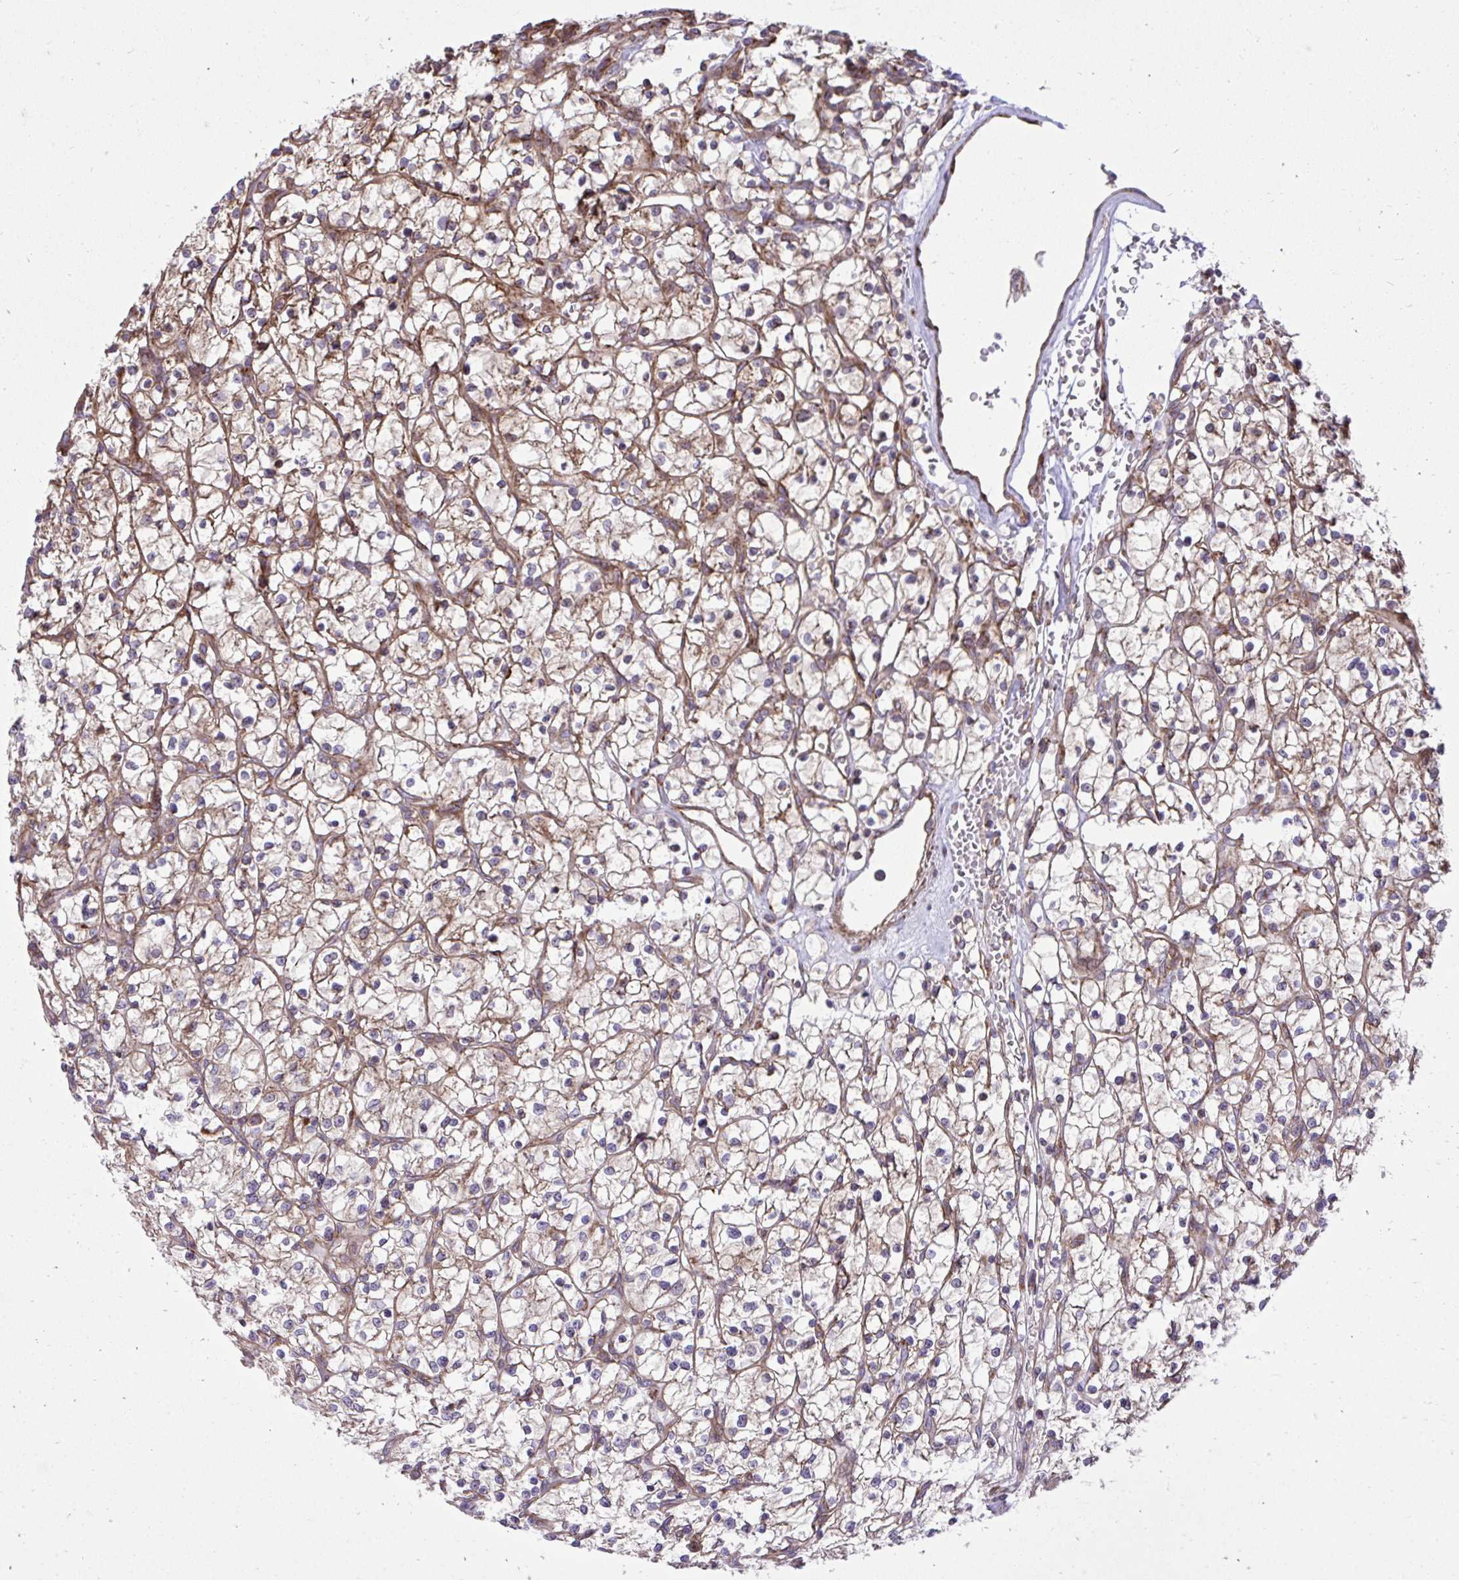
{"staining": {"intensity": "weak", "quantity": "25%-75%", "location": "cytoplasmic/membranous"}, "tissue": "renal cancer", "cell_type": "Tumor cells", "image_type": "cancer", "snomed": [{"axis": "morphology", "description": "Adenocarcinoma, NOS"}, {"axis": "topography", "description": "Kidney"}], "caption": "Tumor cells display low levels of weak cytoplasmic/membranous positivity in approximately 25%-75% of cells in renal cancer.", "gene": "NMNAT3", "patient": {"sex": "female", "age": 64}}